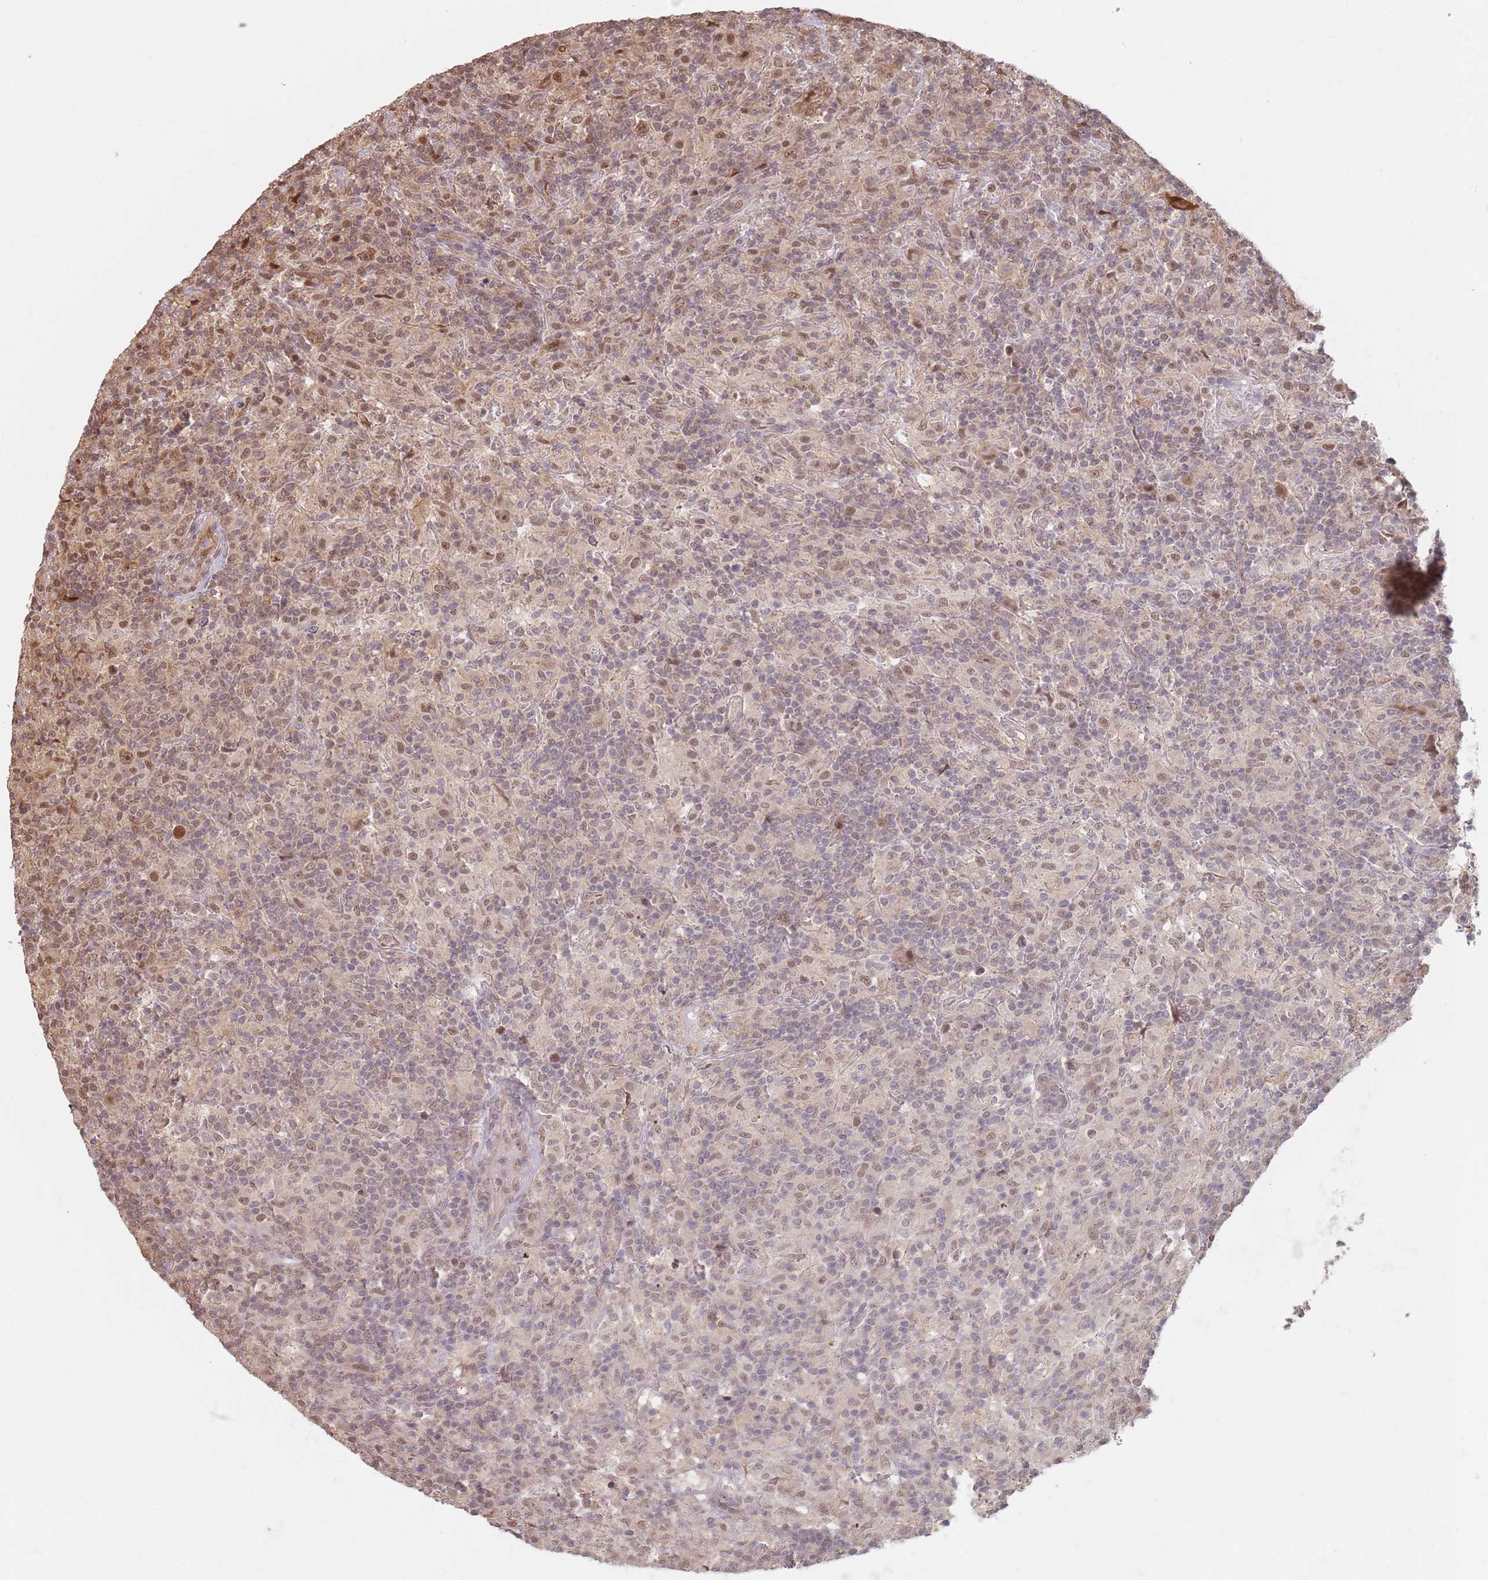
{"staining": {"intensity": "moderate", "quantity": ">75%", "location": "nuclear"}, "tissue": "lymphoma", "cell_type": "Tumor cells", "image_type": "cancer", "snomed": [{"axis": "morphology", "description": "Hodgkin's disease, NOS"}, {"axis": "topography", "description": "Lymph node"}], "caption": "The micrograph shows a brown stain indicating the presence of a protein in the nuclear of tumor cells in Hodgkin's disease.", "gene": "PLSCR5", "patient": {"sex": "male", "age": 70}}